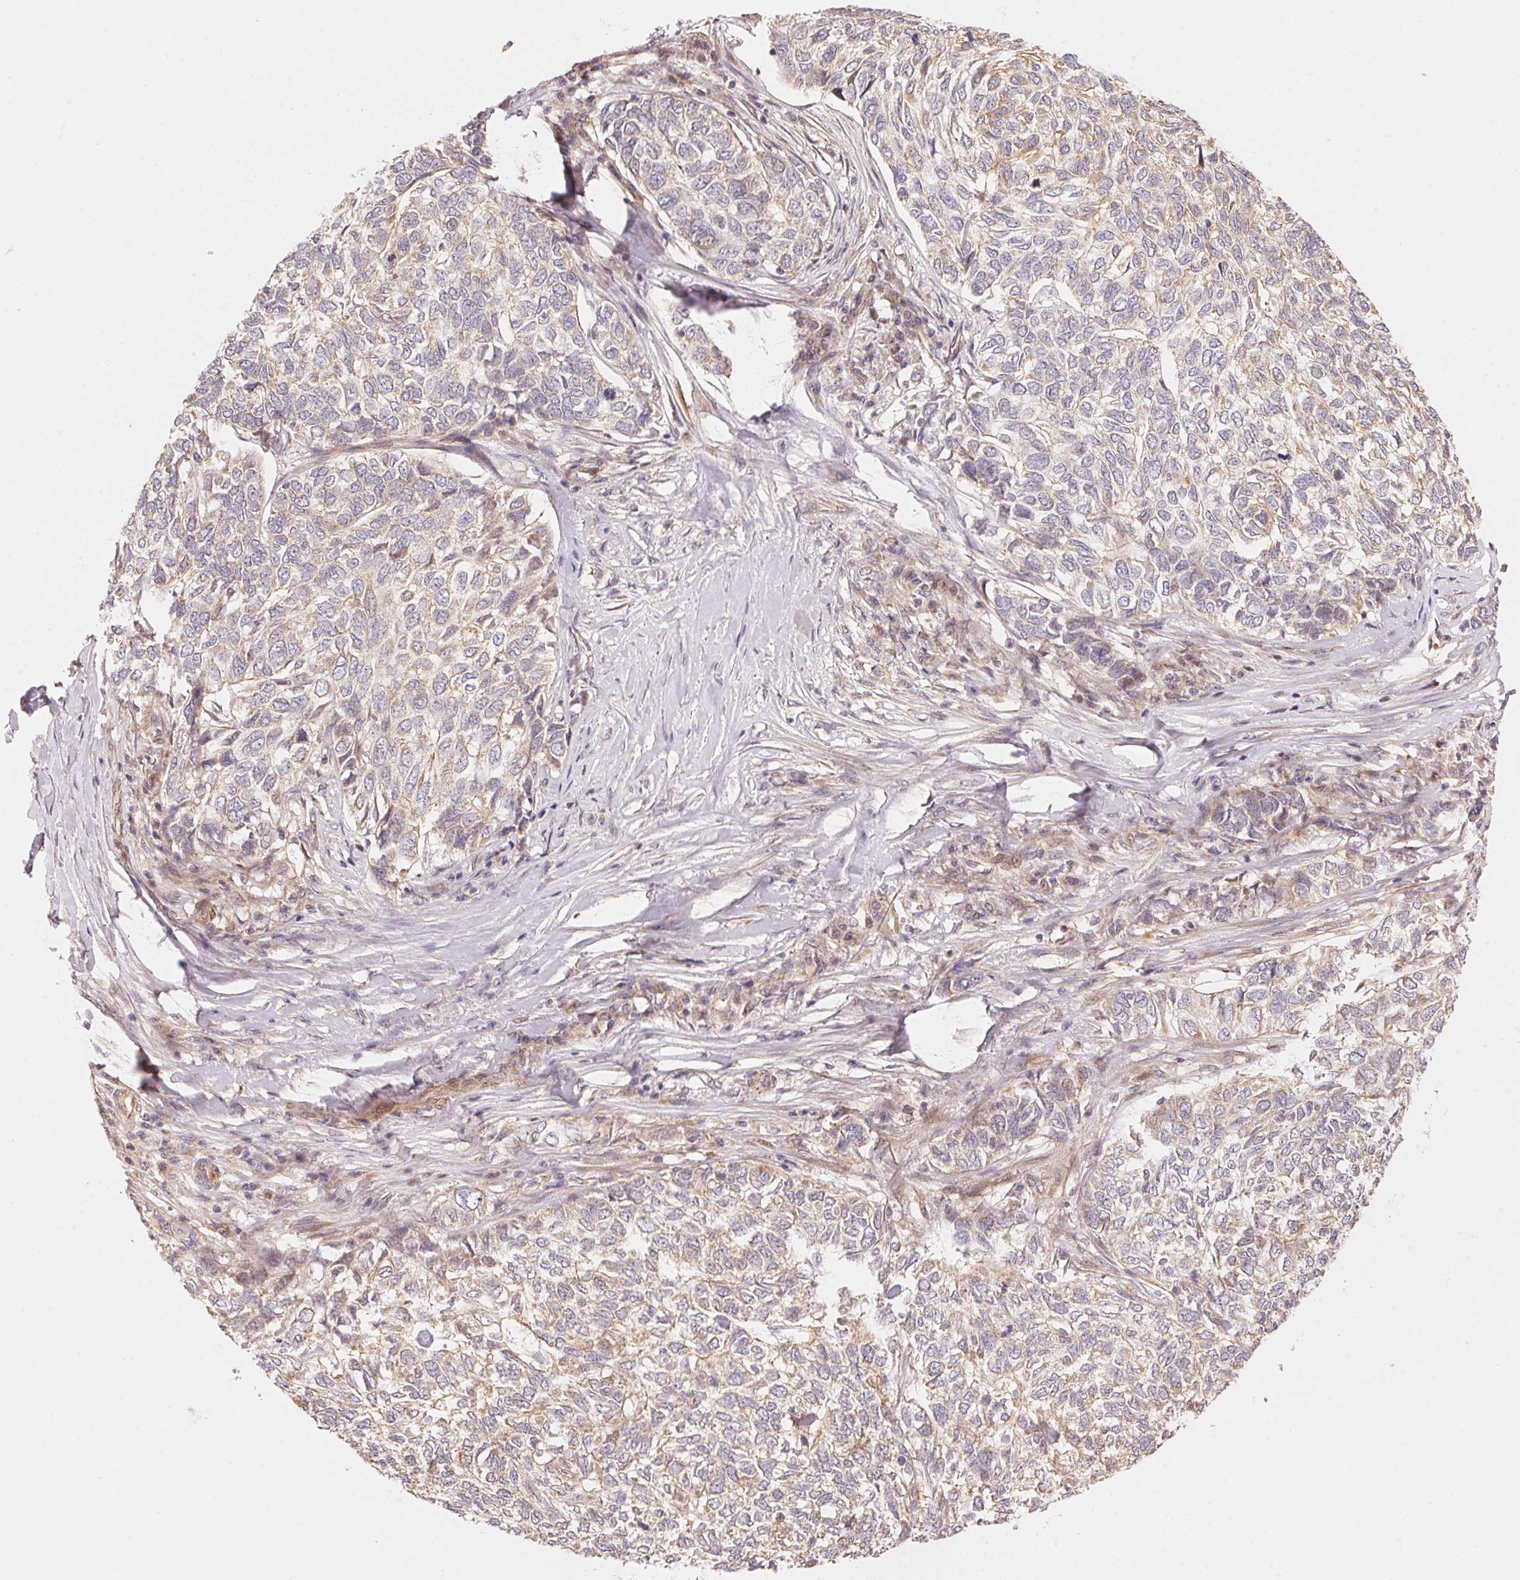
{"staining": {"intensity": "weak", "quantity": "<25%", "location": "cytoplasmic/membranous"}, "tissue": "skin cancer", "cell_type": "Tumor cells", "image_type": "cancer", "snomed": [{"axis": "morphology", "description": "Basal cell carcinoma"}, {"axis": "topography", "description": "Skin"}], "caption": "Immunohistochemistry (IHC) micrograph of neoplastic tissue: human skin cancer stained with DAB shows no significant protein staining in tumor cells.", "gene": "TNIP2", "patient": {"sex": "female", "age": 65}}